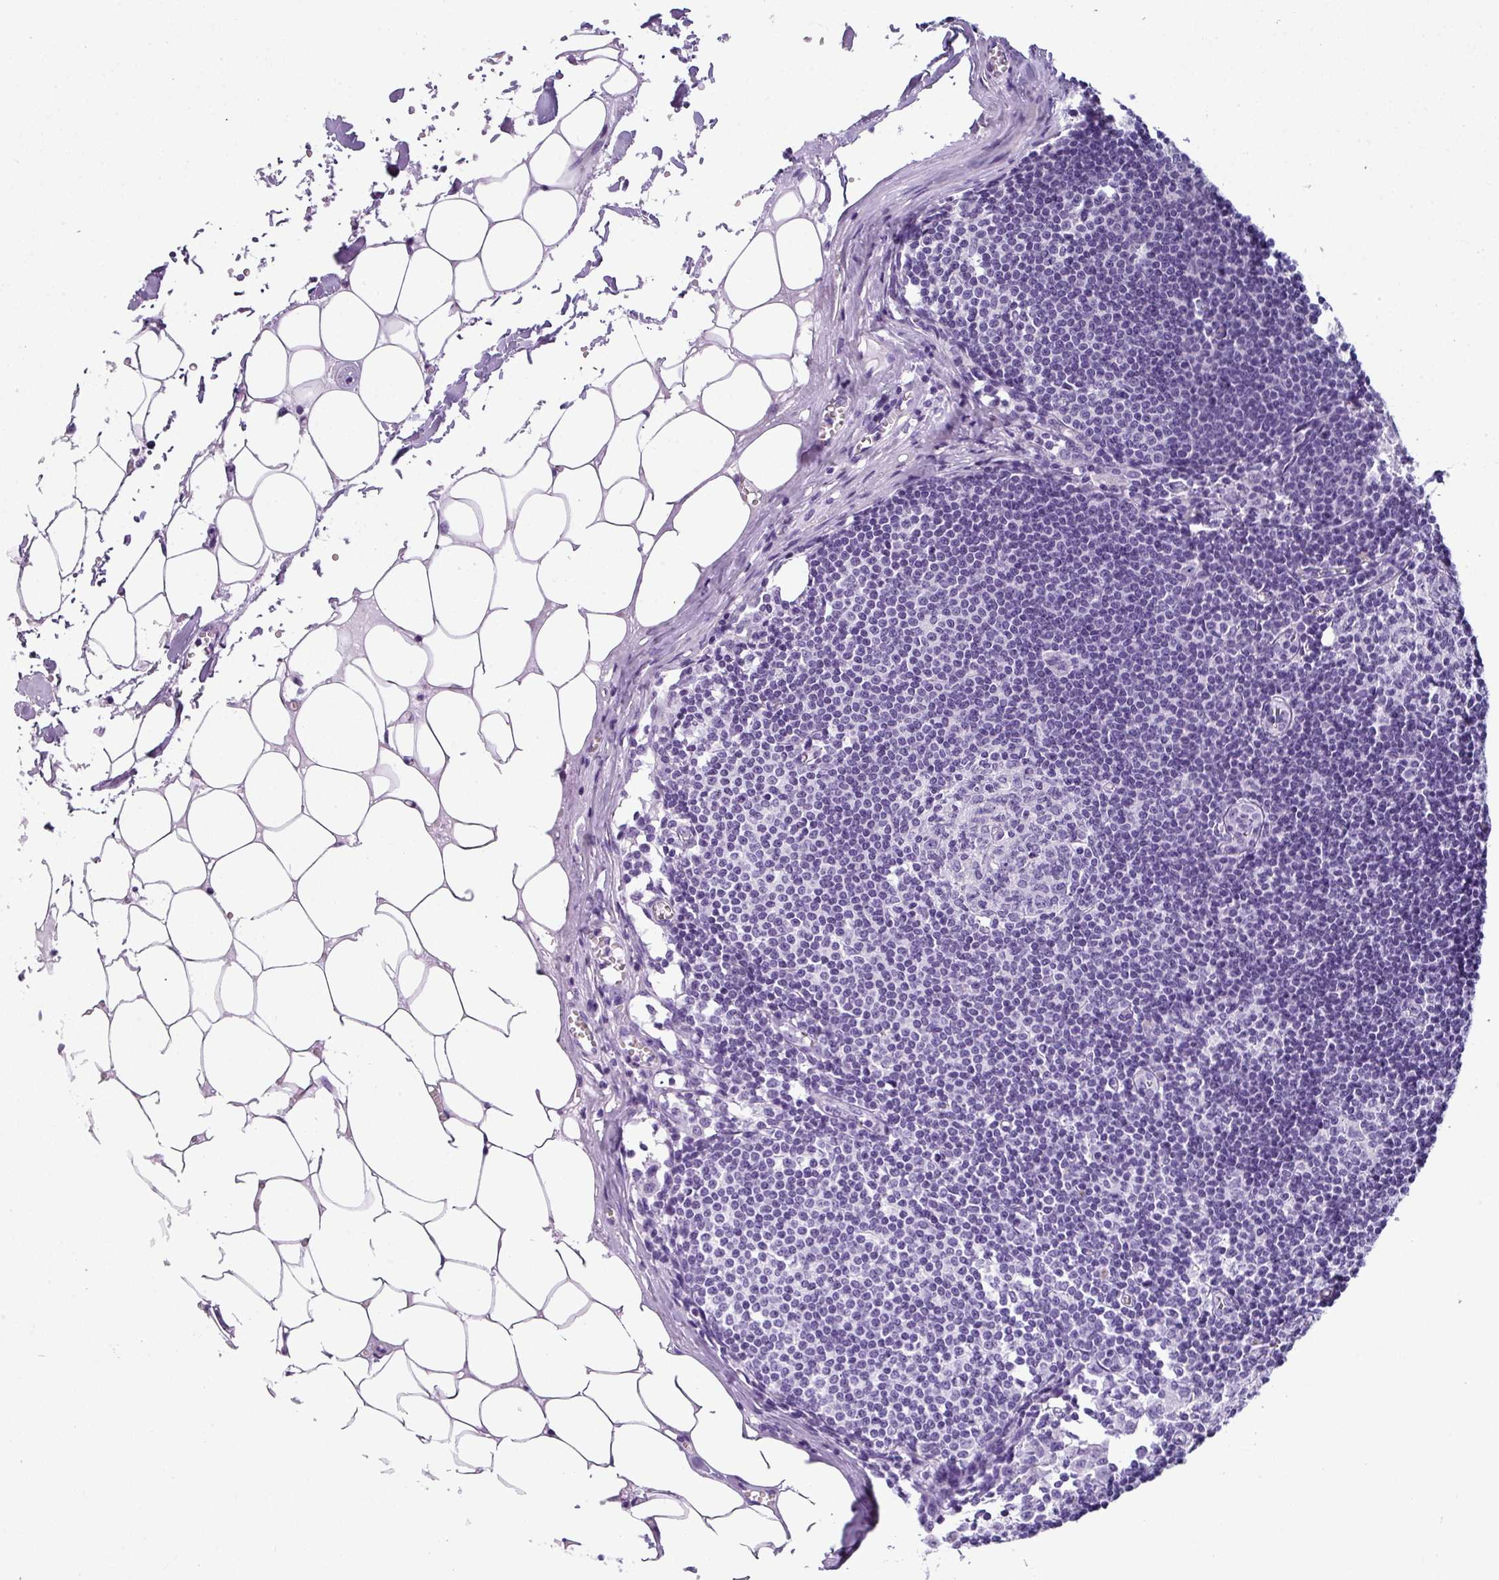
{"staining": {"intensity": "negative", "quantity": "none", "location": "none"}, "tissue": "lymph node", "cell_type": "Germinal center cells", "image_type": "normal", "snomed": [{"axis": "morphology", "description": "Normal tissue, NOS"}, {"axis": "topography", "description": "Lymph node"}], "caption": "Image shows no protein expression in germinal center cells of normal lymph node. (DAB immunohistochemistry with hematoxylin counter stain).", "gene": "PALS2", "patient": {"sex": "female", "age": 42}}